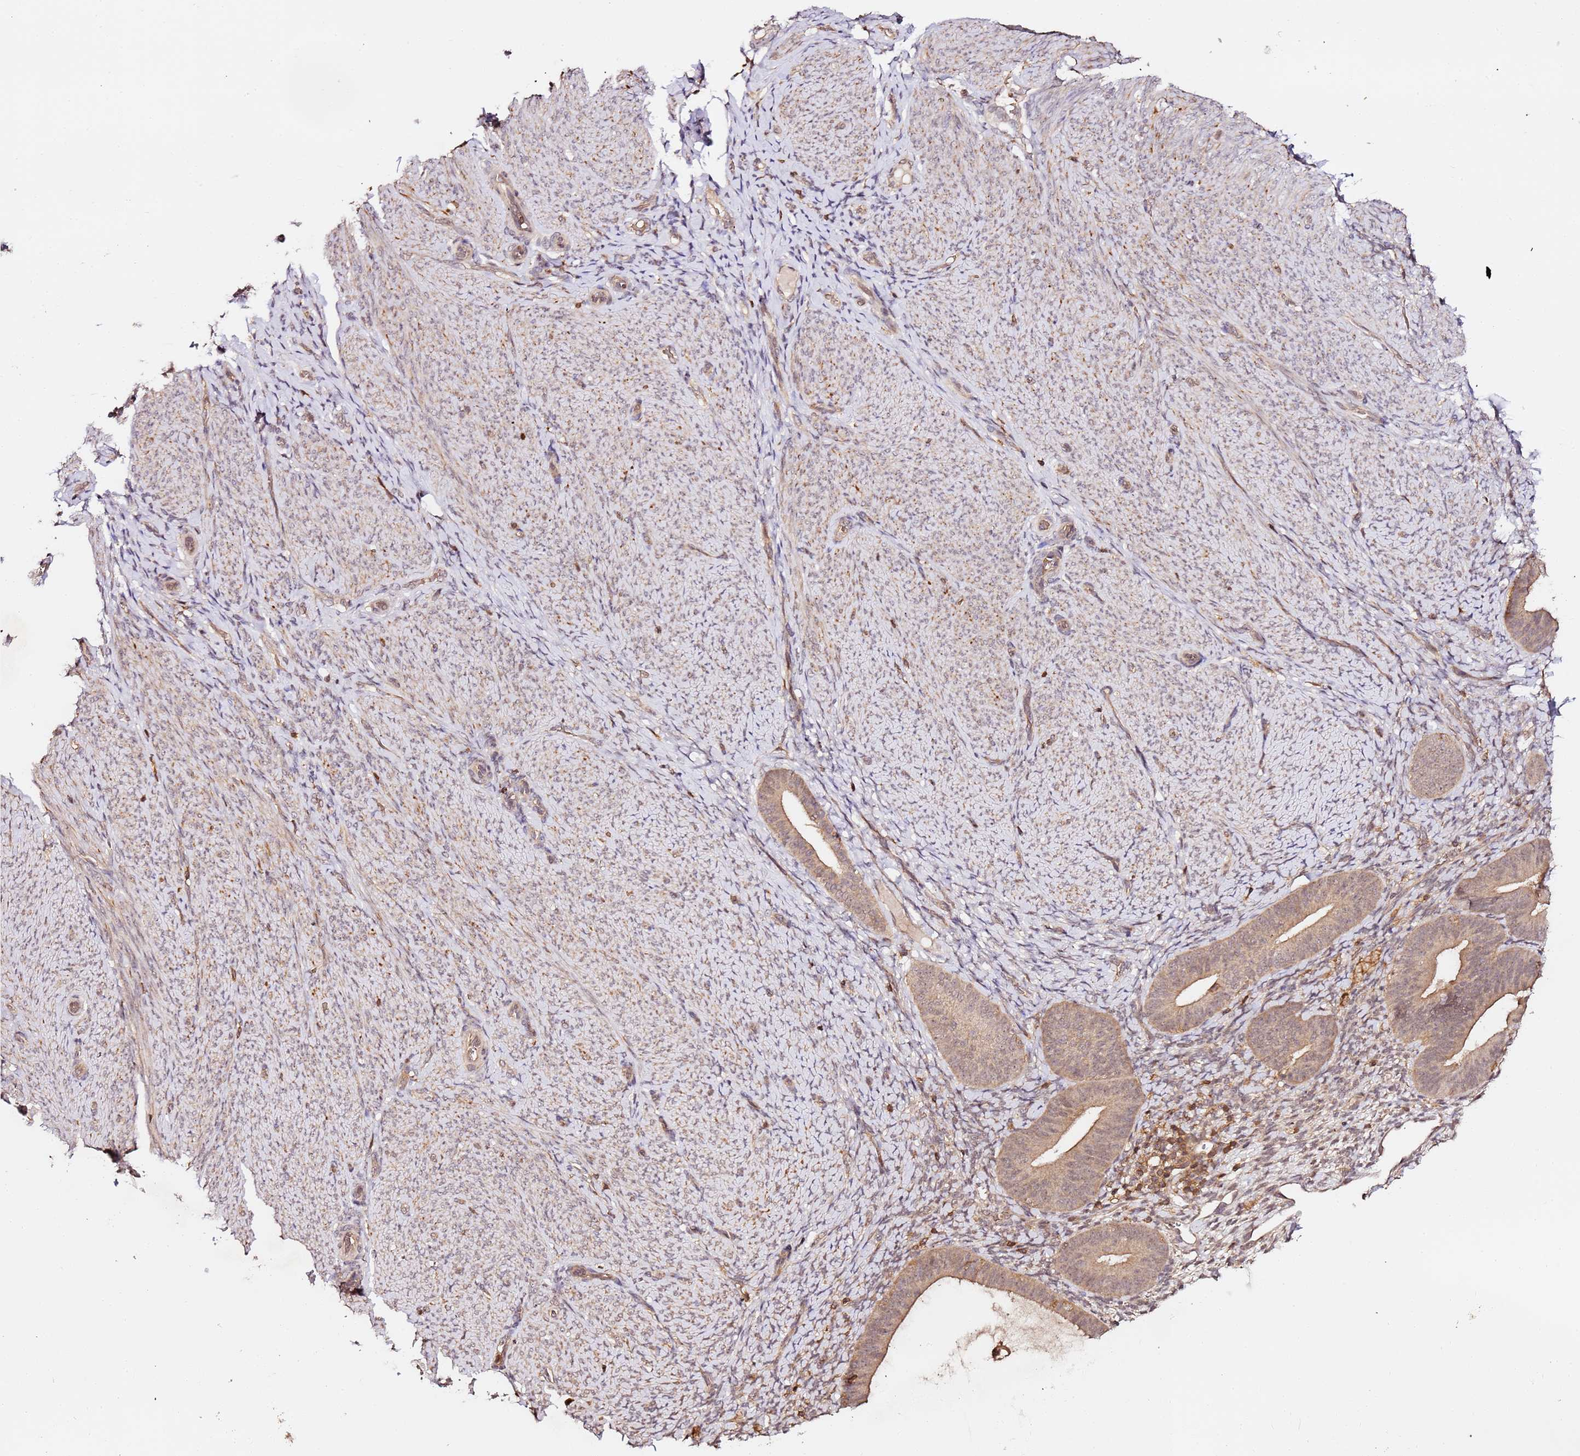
{"staining": {"intensity": "moderate", "quantity": "<25%", "location": "cytoplasmic/membranous"}, "tissue": "endometrium", "cell_type": "Cells in endometrial stroma", "image_type": "normal", "snomed": [{"axis": "morphology", "description": "Normal tissue, NOS"}, {"axis": "topography", "description": "Endometrium"}], "caption": "Immunohistochemistry (IHC) photomicrograph of benign endometrium: human endometrium stained using immunohistochemistry (IHC) reveals low levels of moderate protein expression localized specifically in the cytoplasmic/membranous of cells in endometrial stroma, appearing as a cytoplasmic/membranous brown color.", "gene": "OR5V1", "patient": {"sex": "female", "age": 65}}